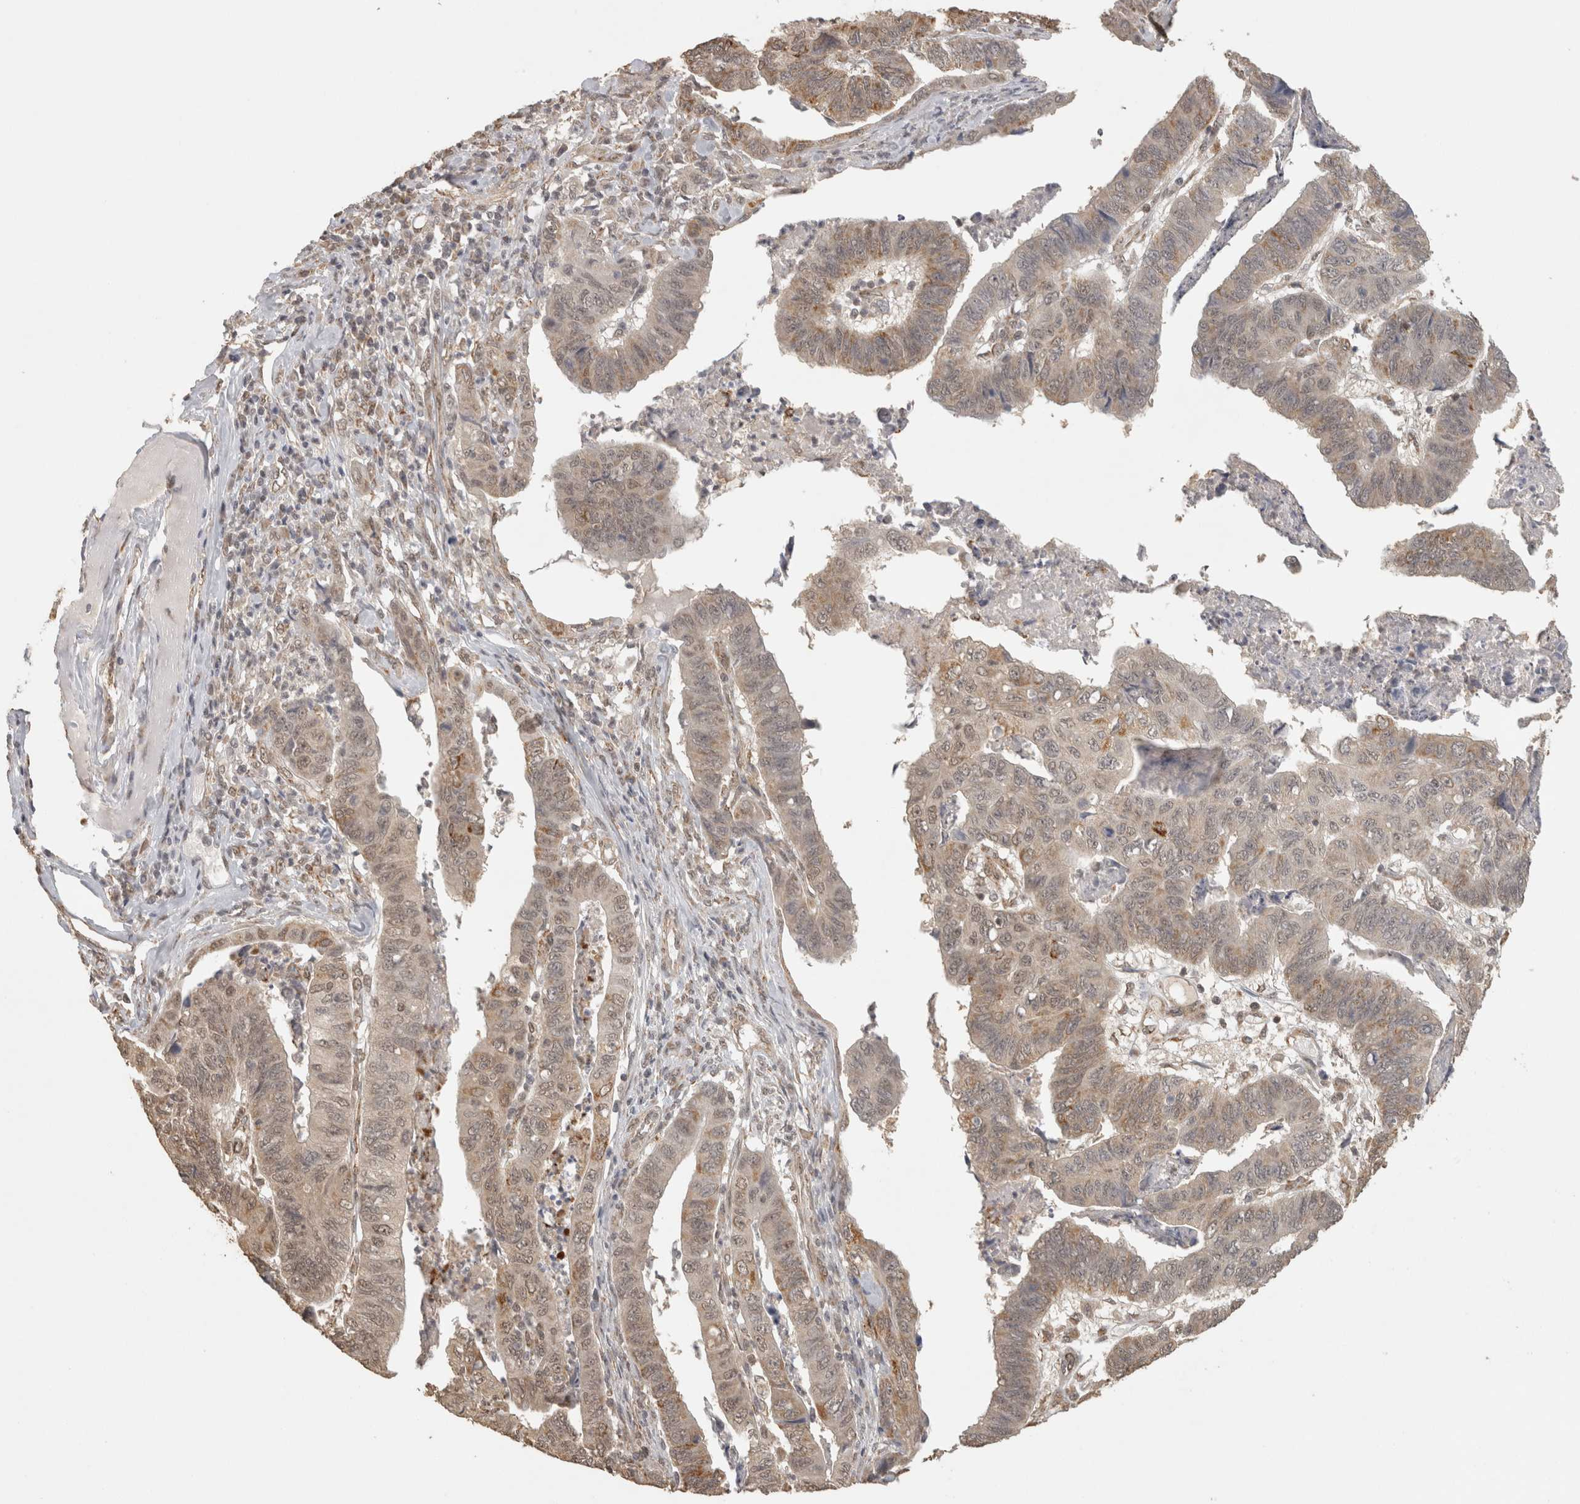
{"staining": {"intensity": "weak", "quantity": ">75%", "location": "cytoplasmic/membranous"}, "tissue": "stomach cancer", "cell_type": "Tumor cells", "image_type": "cancer", "snomed": [{"axis": "morphology", "description": "Adenocarcinoma, NOS"}, {"axis": "topography", "description": "Stomach, lower"}], "caption": "Stomach cancer (adenocarcinoma) stained with DAB (3,3'-diaminobenzidine) immunohistochemistry (IHC) reveals low levels of weak cytoplasmic/membranous staining in about >75% of tumor cells.", "gene": "BNIP3L", "patient": {"sex": "male", "age": 77}}